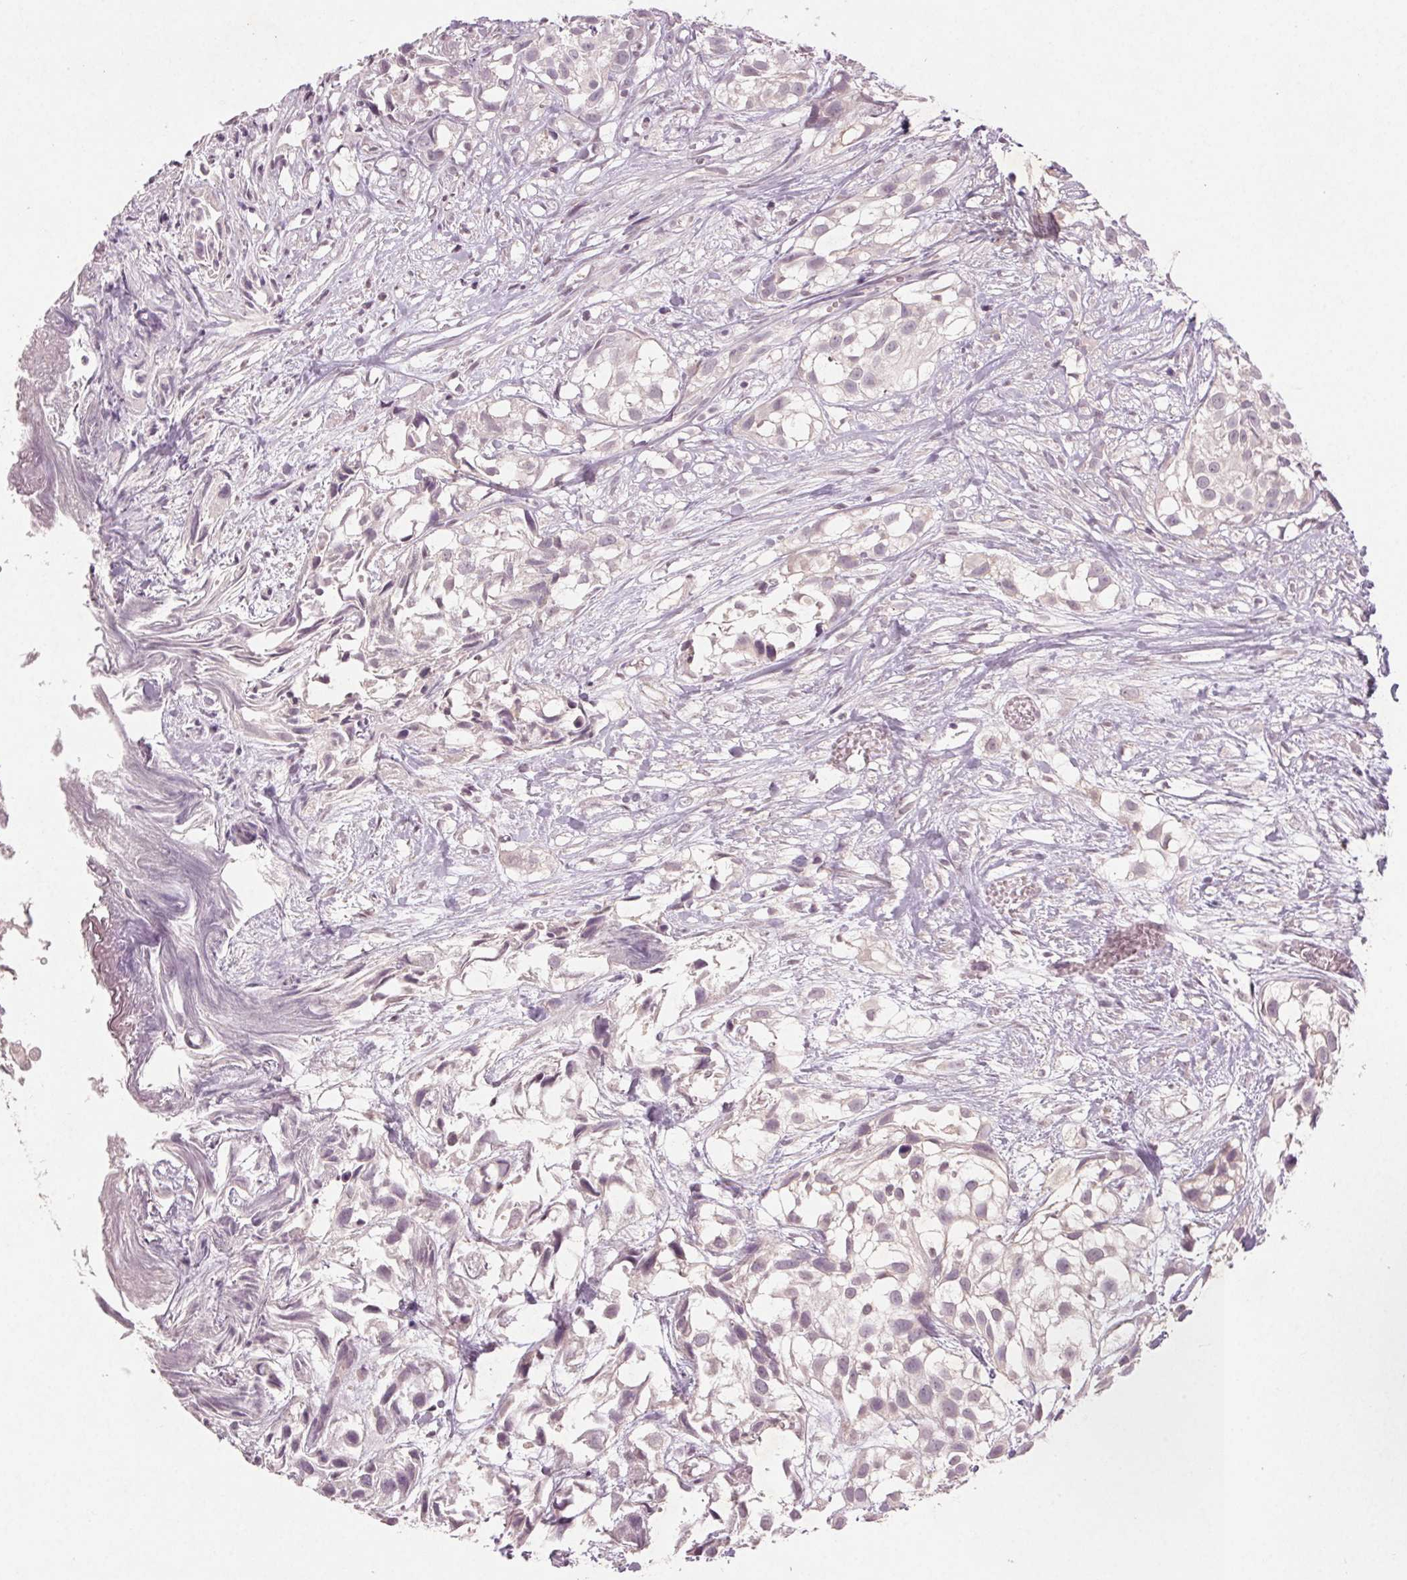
{"staining": {"intensity": "negative", "quantity": "none", "location": "none"}, "tissue": "urothelial cancer", "cell_type": "Tumor cells", "image_type": "cancer", "snomed": [{"axis": "morphology", "description": "Urothelial carcinoma, High grade"}, {"axis": "topography", "description": "Urinary bladder"}], "caption": "Tumor cells show no significant protein positivity in urothelial cancer.", "gene": "KLRC3", "patient": {"sex": "male", "age": 56}}